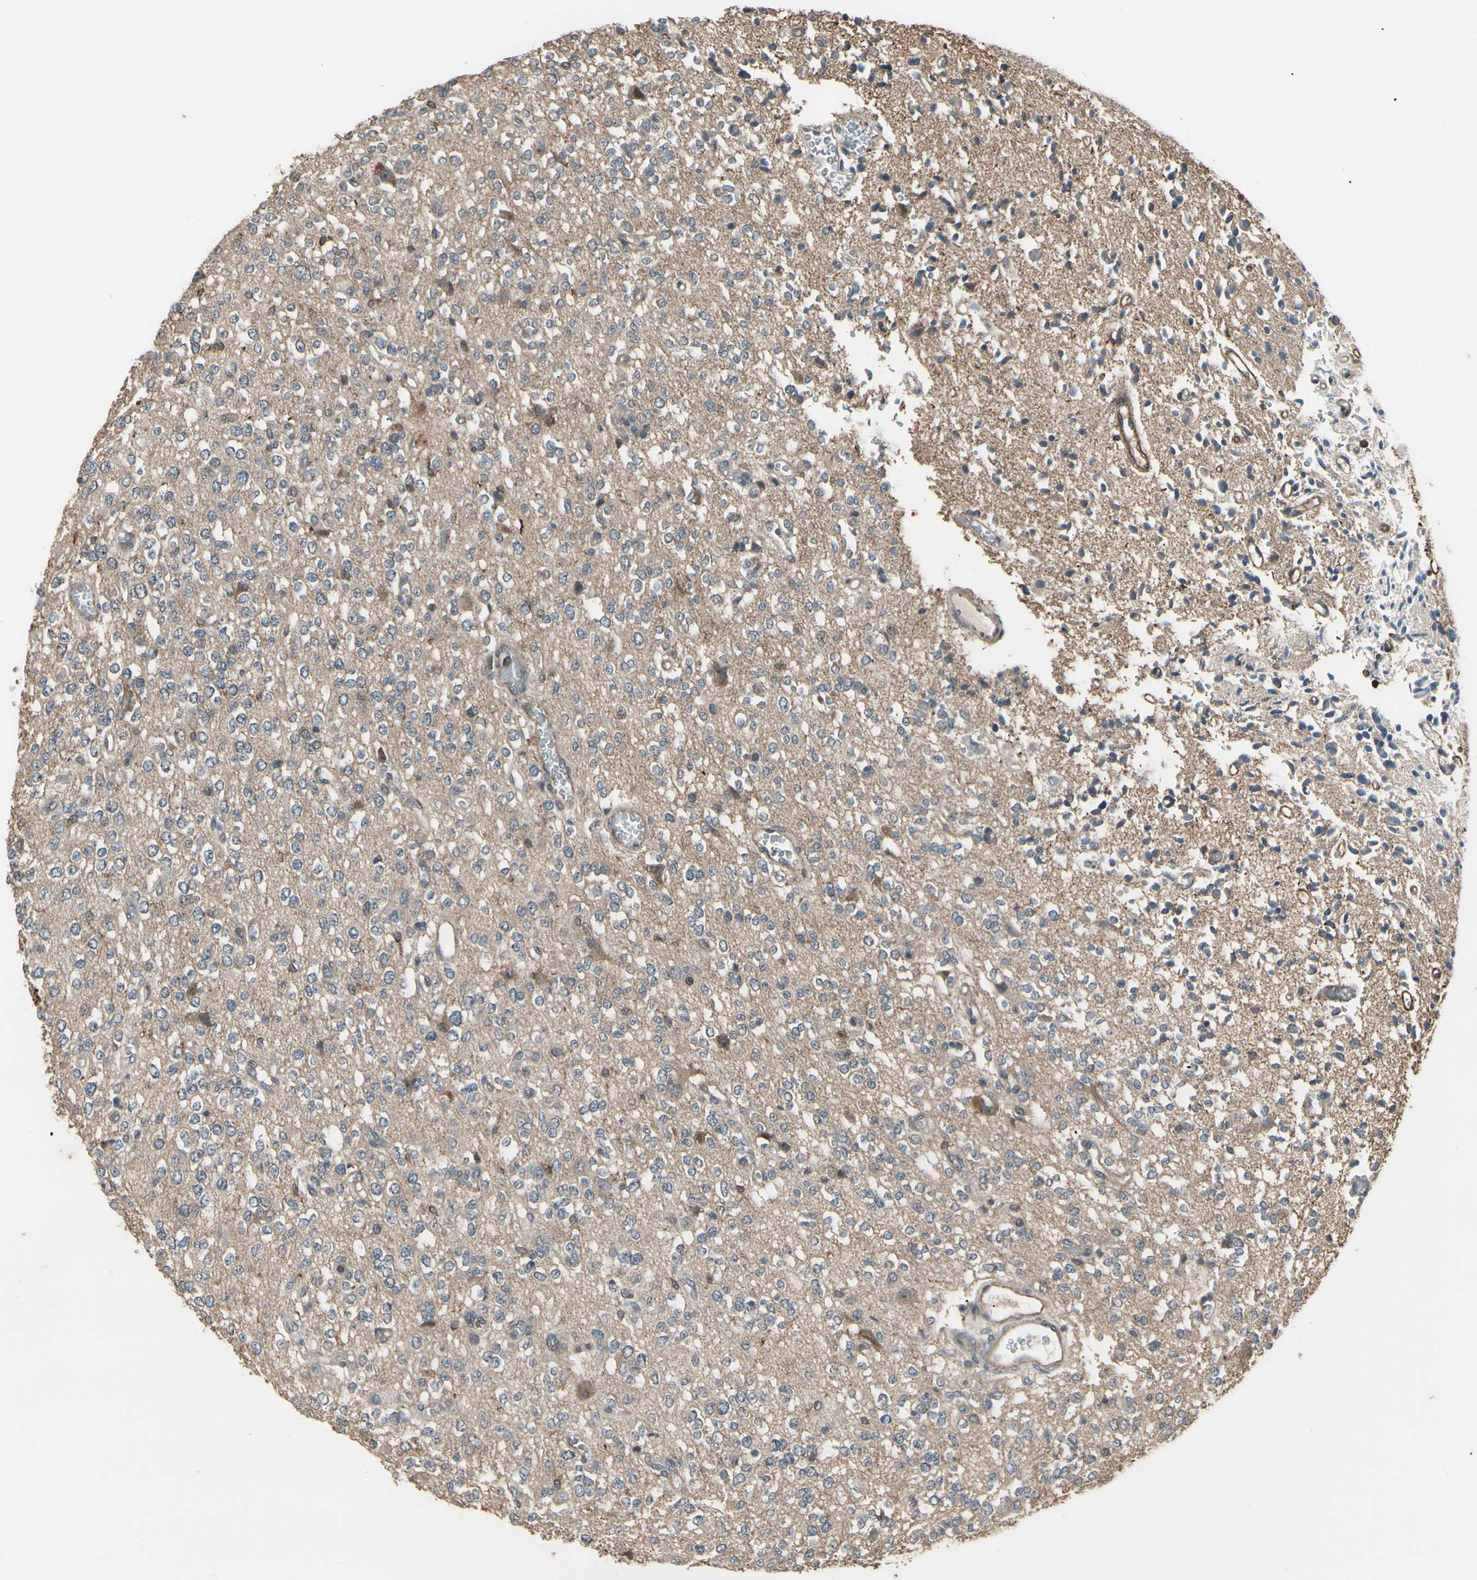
{"staining": {"intensity": "negative", "quantity": "none", "location": "none"}, "tissue": "glioma", "cell_type": "Tumor cells", "image_type": "cancer", "snomed": [{"axis": "morphology", "description": "Glioma, malignant, Low grade"}, {"axis": "topography", "description": "Brain"}], "caption": "Glioma stained for a protein using immunohistochemistry demonstrates no staining tumor cells.", "gene": "MAPK13", "patient": {"sex": "male", "age": 38}}